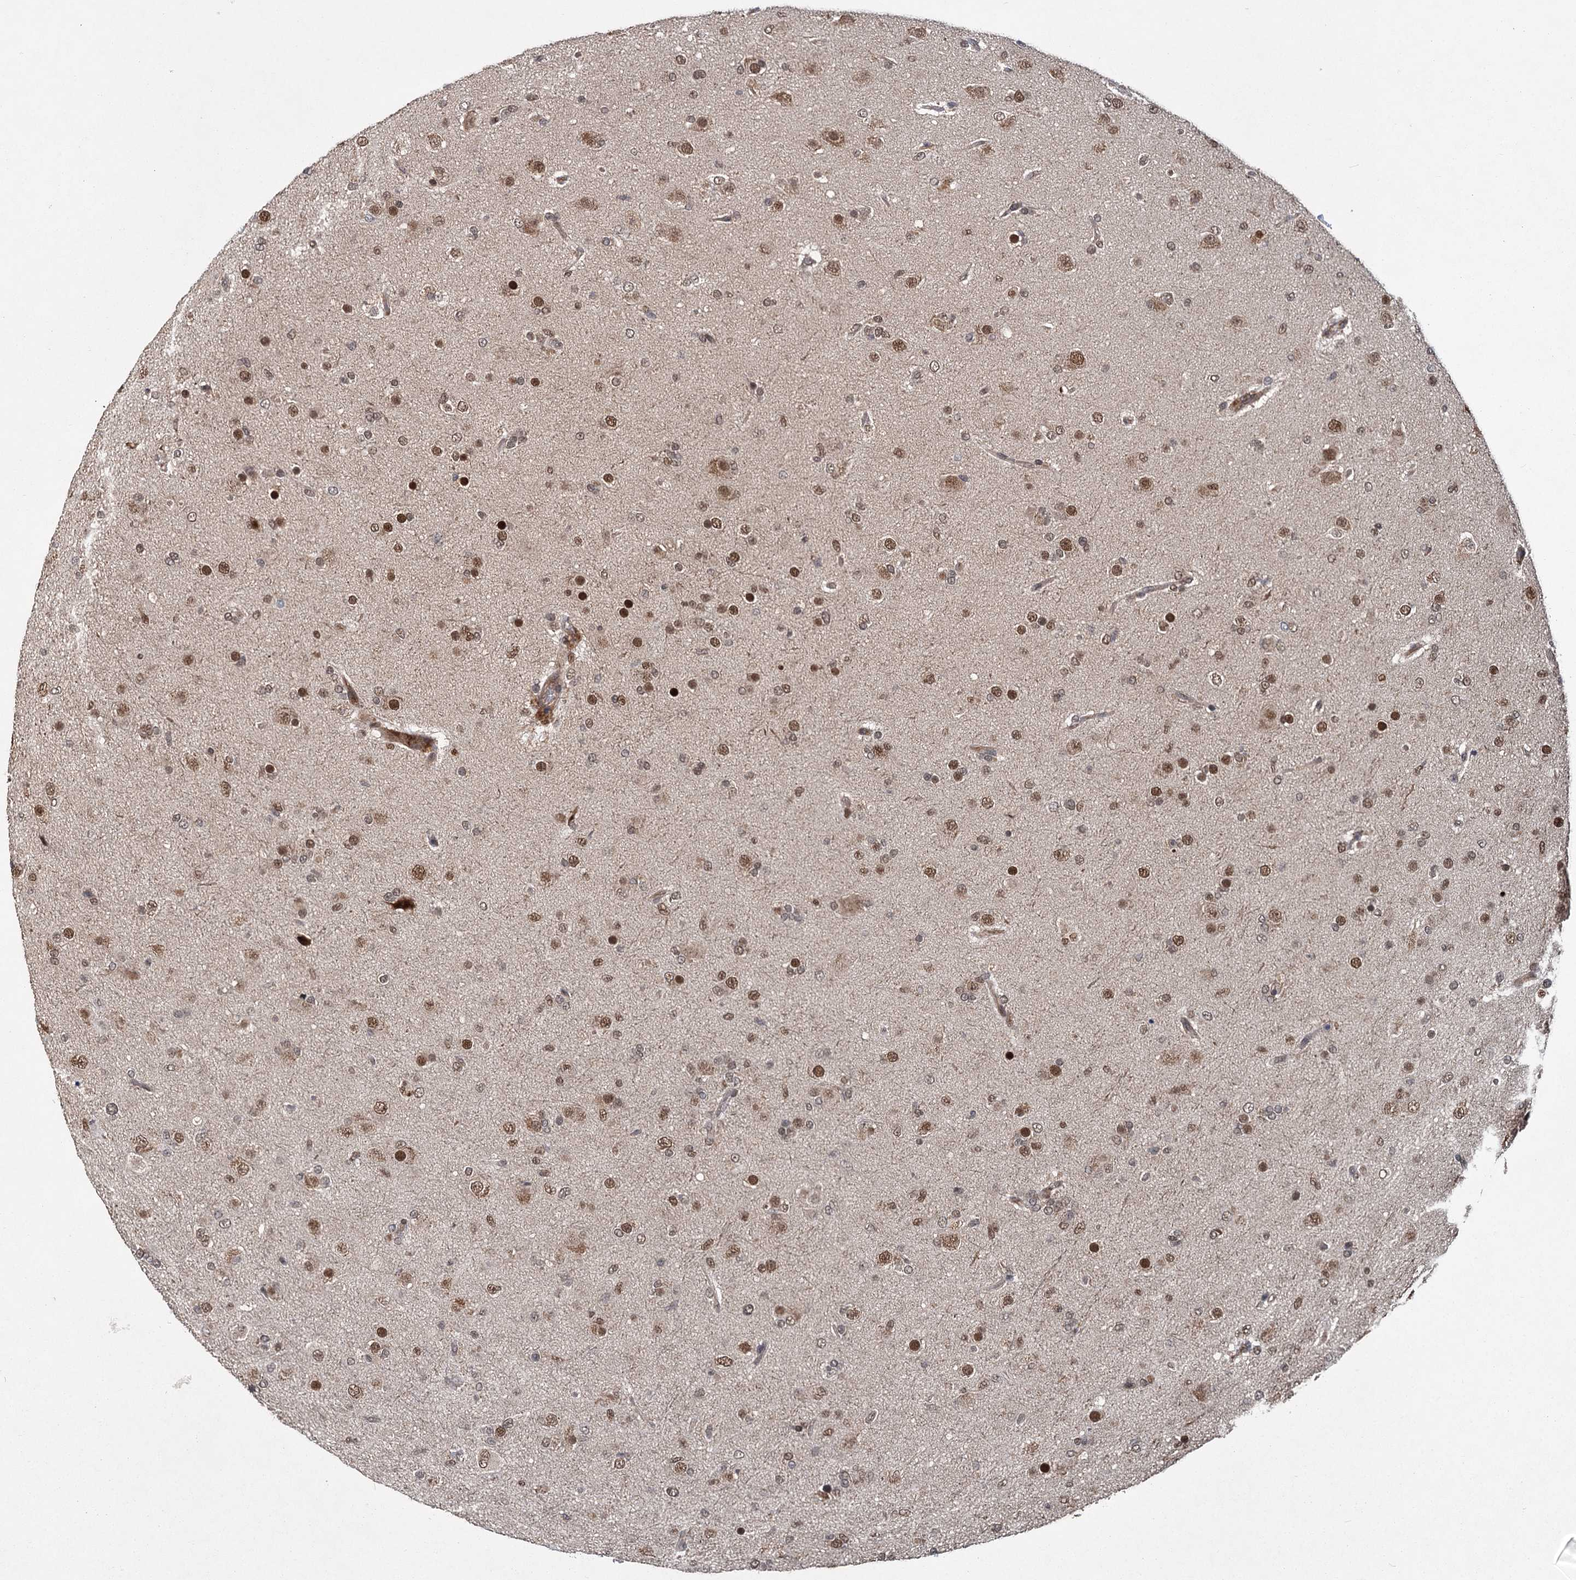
{"staining": {"intensity": "moderate", "quantity": ">75%", "location": "nuclear"}, "tissue": "glioma", "cell_type": "Tumor cells", "image_type": "cancer", "snomed": [{"axis": "morphology", "description": "Glioma, malignant, Low grade"}, {"axis": "topography", "description": "Brain"}], "caption": "DAB immunohistochemical staining of human low-grade glioma (malignant) demonstrates moderate nuclear protein staining in approximately >75% of tumor cells. Using DAB (brown) and hematoxylin (blue) stains, captured at high magnification using brightfield microscopy.", "gene": "MYG1", "patient": {"sex": "male", "age": 65}}